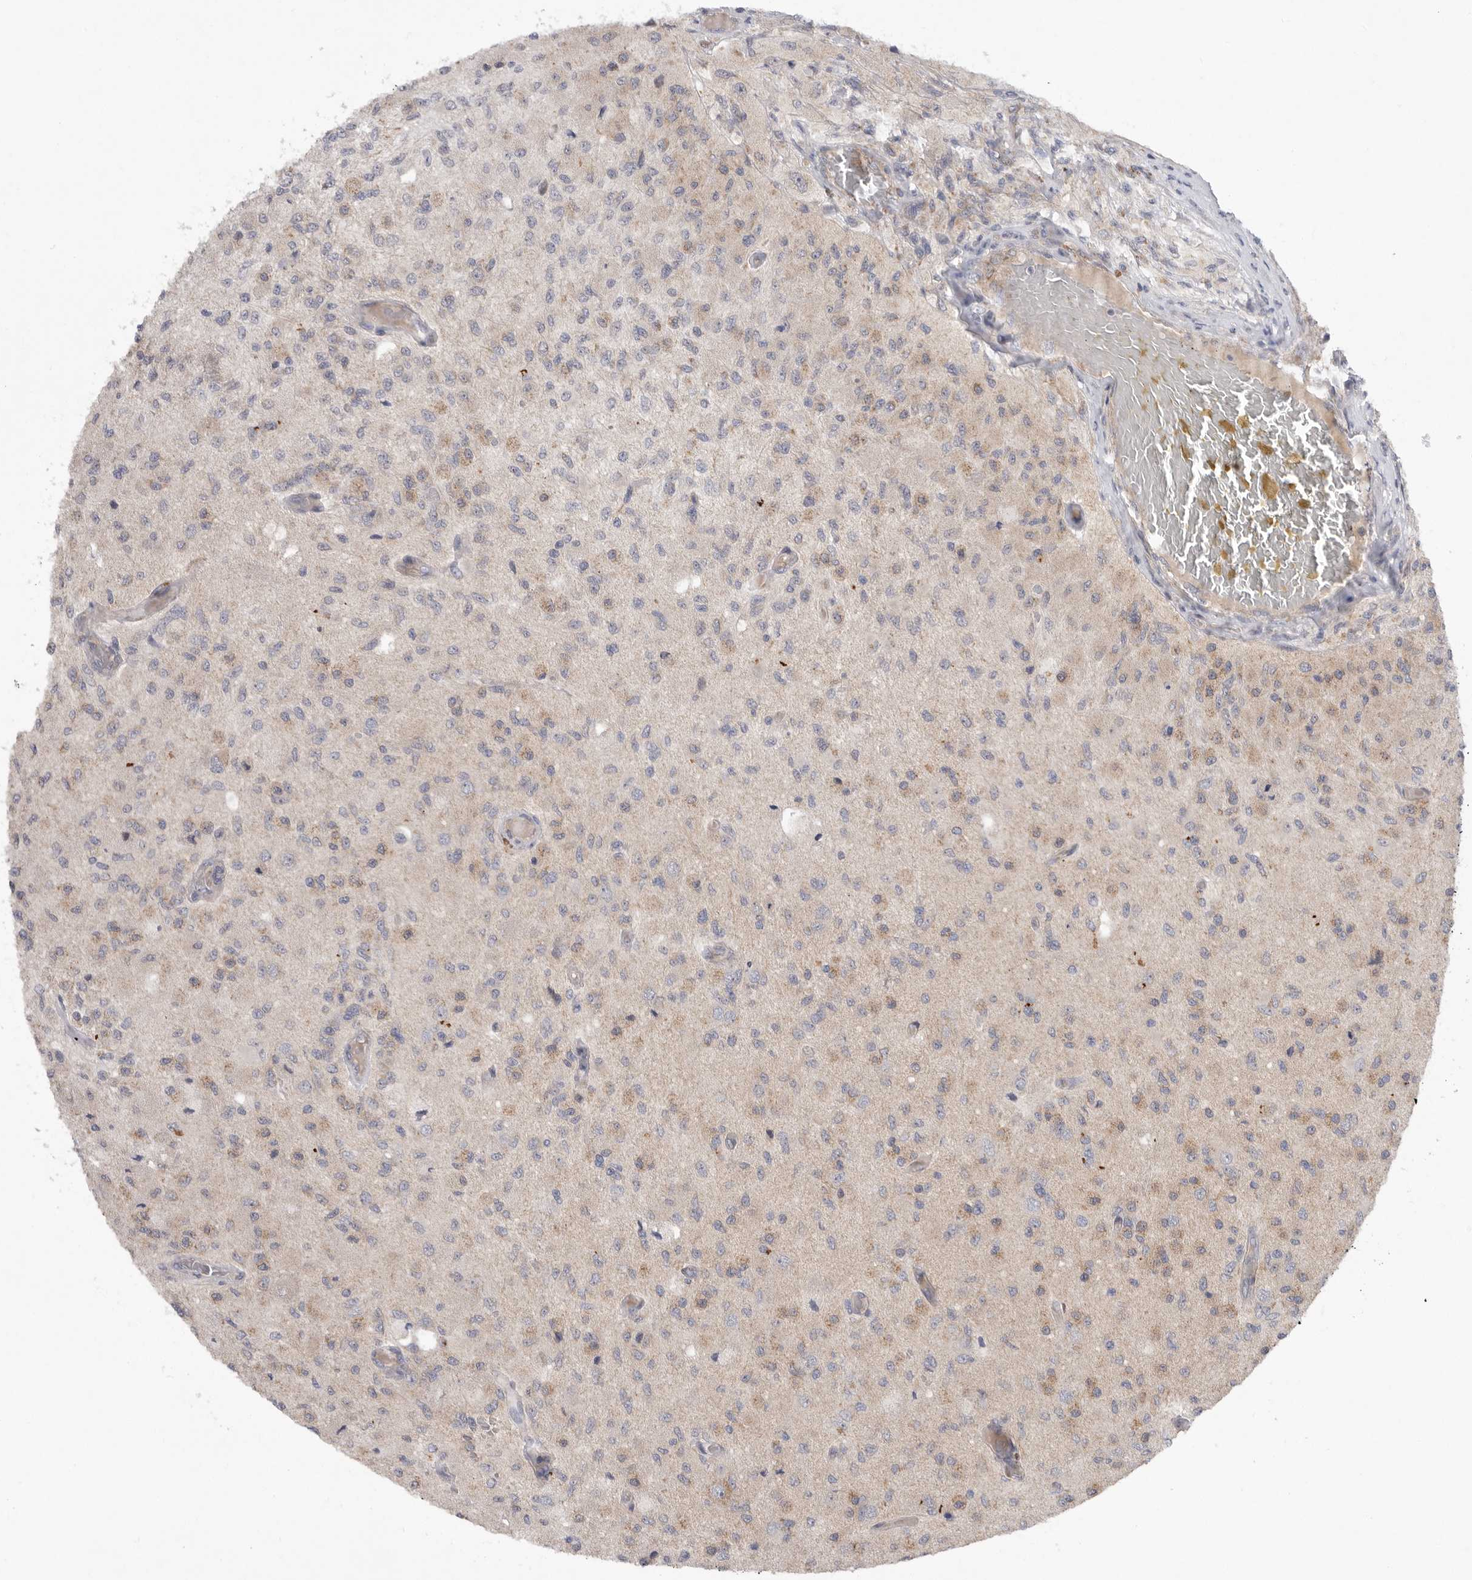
{"staining": {"intensity": "moderate", "quantity": "<25%", "location": "cytoplasmic/membranous"}, "tissue": "glioma", "cell_type": "Tumor cells", "image_type": "cancer", "snomed": [{"axis": "morphology", "description": "Normal tissue, NOS"}, {"axis": "morphology", "description": "Glioma, malignant, High grade"}, {"axis": "topography", "description": "Cerebral cortex"}], "caption": "Glioma stained for a protein (brown) shows moderate cytoplasmic/membranous positive staining in approximately <25% of tumor cells.", "gene": "MTFR1L", "patient": {"sex": "male", "age": 77}}